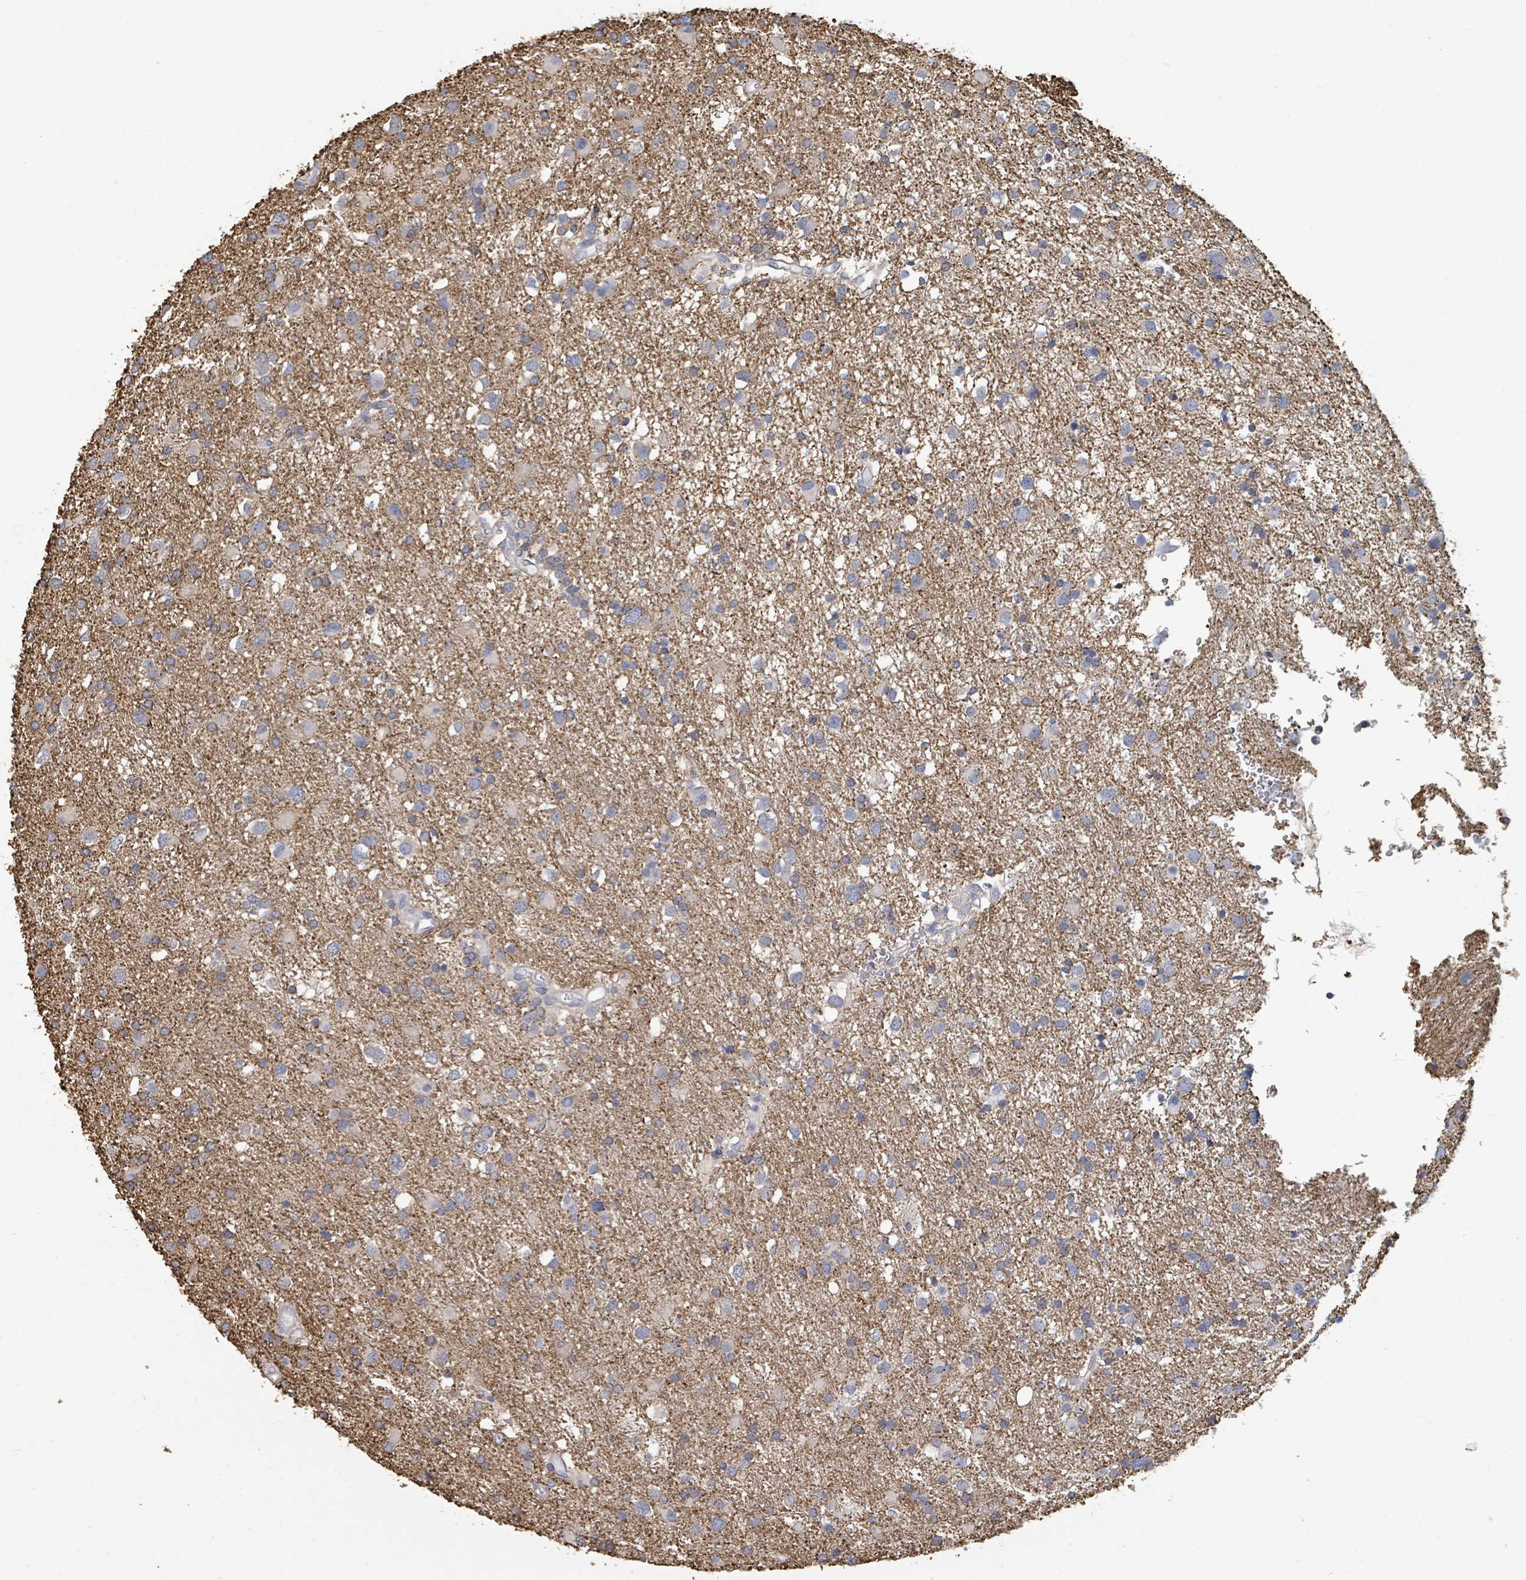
{"staining": {"intensity": "negative", "quantity": "none", "location": "none"}, "tissue": "glioma", "cell_type": "Tumor cells", "image_type": "cancer", "snomed": [{"axis": "morphology", "description": "Glioma, malignant, Low grade"}, {"axis": "topography", "description": "Brain"}], "caption": "There is no significant staining in tumor cells of low-grade glioma (malignant).", "gene": "PLAUR", "patient": {"sex": "female", "age": 32}}